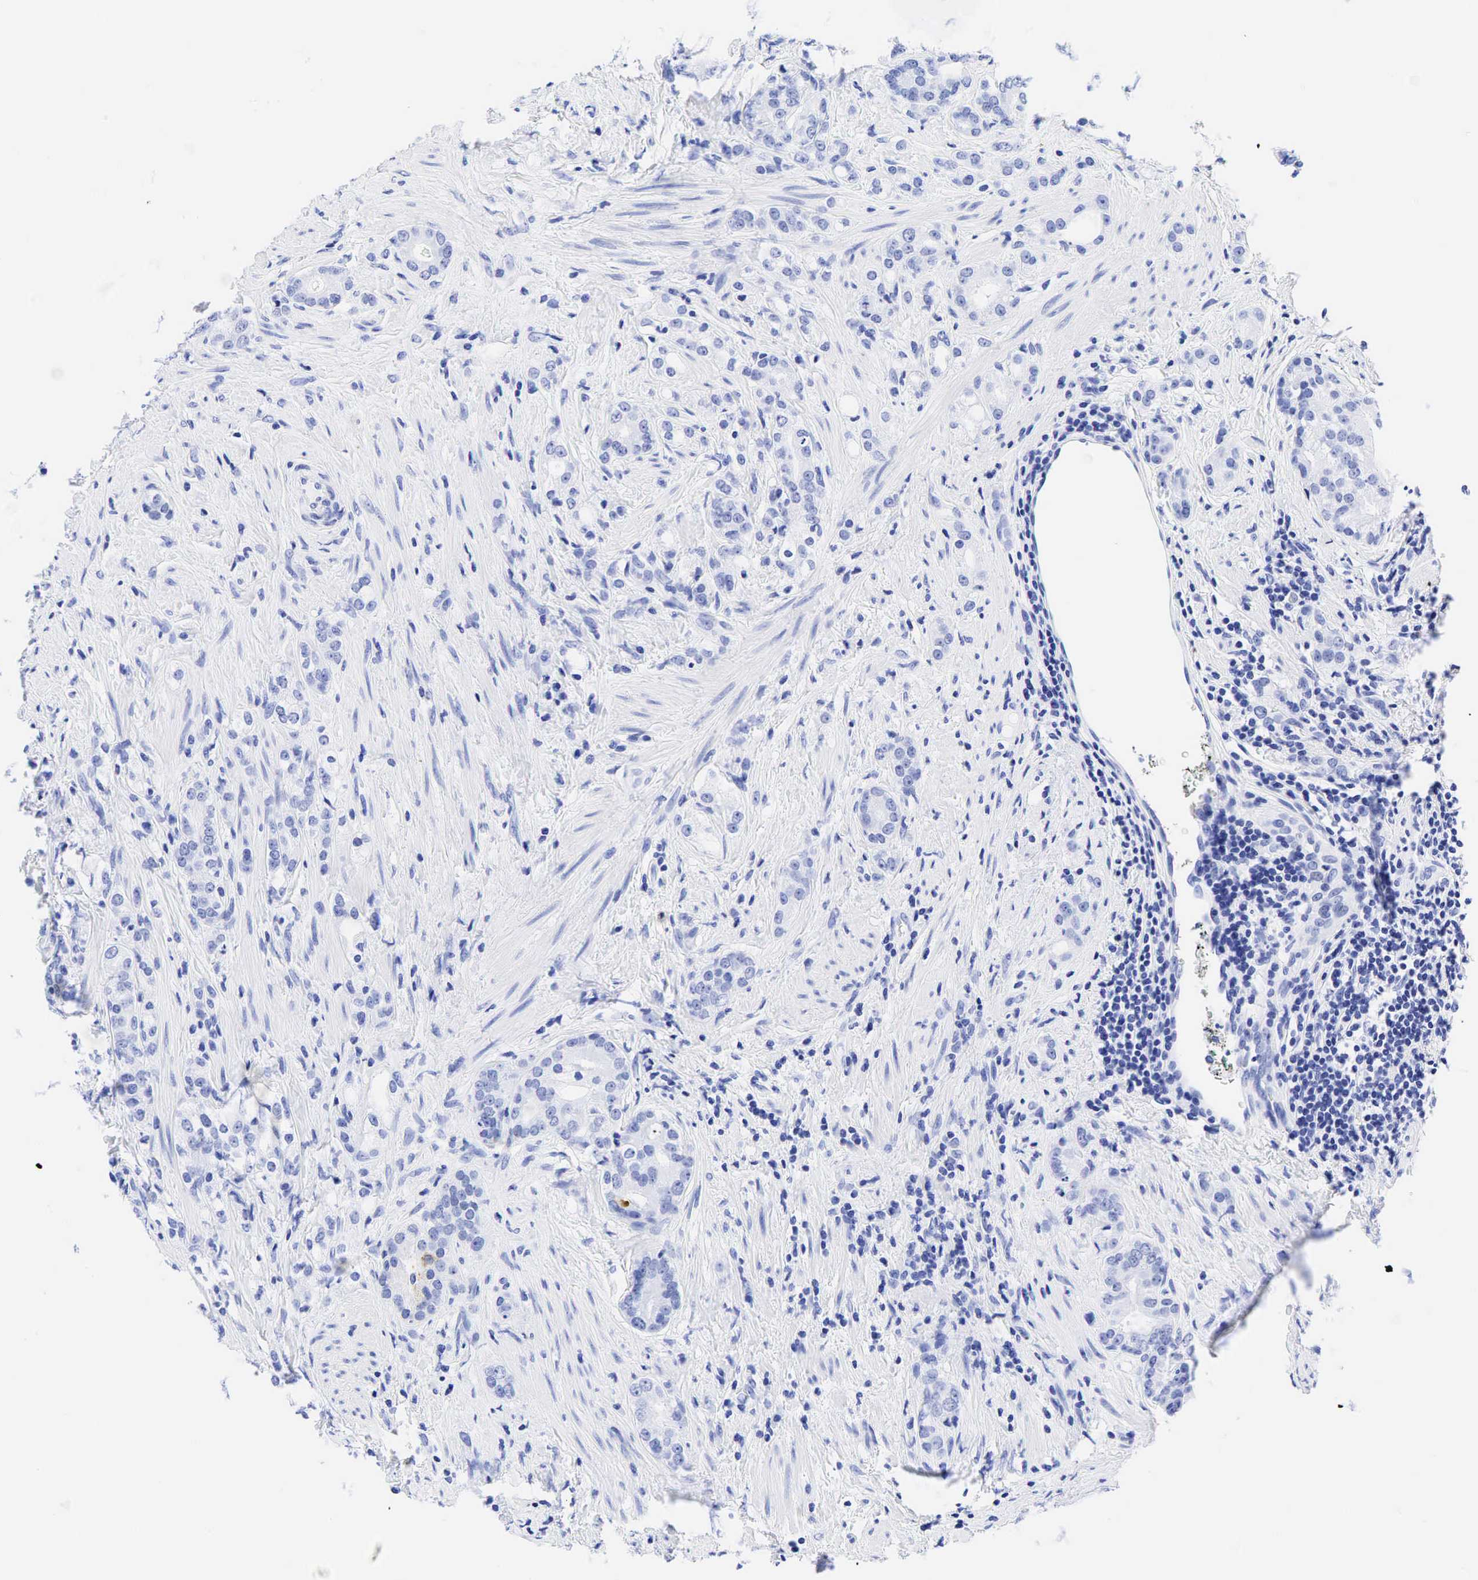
{"staining": {"intensity": "negative", "quantity": "none", "location": "none"}, "tissue": "prostate cancer", "cell_type": "Tumor cells", "image_type": "cancer", "snomed": [{"axis": "morphology", "description": "Adenocarcinoma, Medium grade"}, {"axis": "topography", "description": "Prostate"}], "caption": "IHC histopathology image of prostate cancer (medium-grade adenocarcinoma) stained for a protein (brown), which exhibits no staining in tumor cells.", "gene": "CEACAM5", "patient": {"sex": "male", "age": 59}}